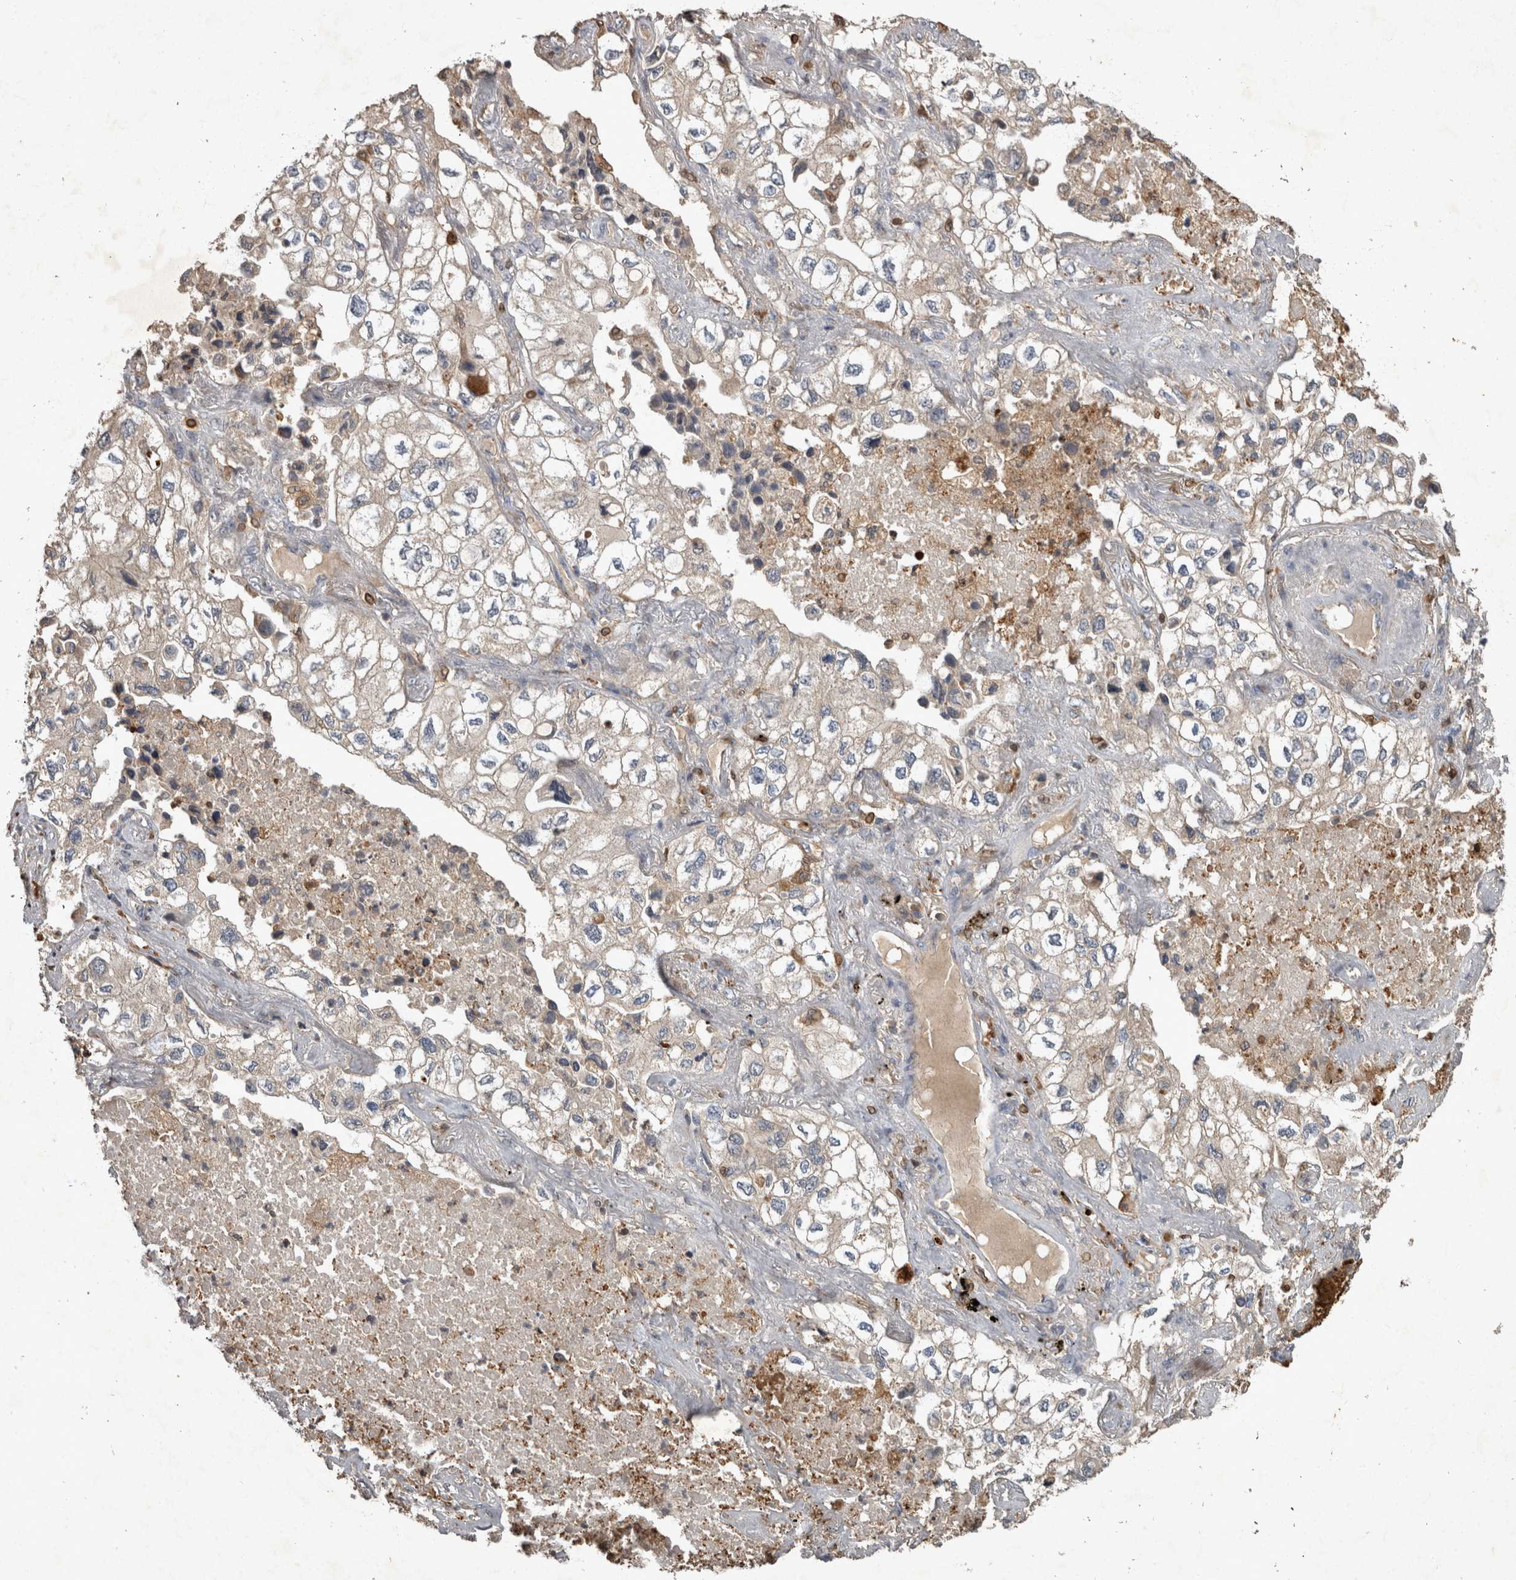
{"staining": {"intensity": "weak", "quantity": "25%-75%", "location": "cytoplasmic/membranous"}, "tissue": "lung cancer", "cell_type": "Tumor cells", "image_type": "cancer", "snomed": [{"axis": "morphology", "description": "Adenocarcinoma, NOS"}, {"axis": "topography", "description": "Lung"}], "caption": "Adenocarcinoma (lung) was stained to show a protein in brown. There is low levels of weak cytoplasmic/membranous staining in about 25%-75% of tumor cells.", "gene": "PPP1R3C", "patient": {"sex": "male", "age": 63}}